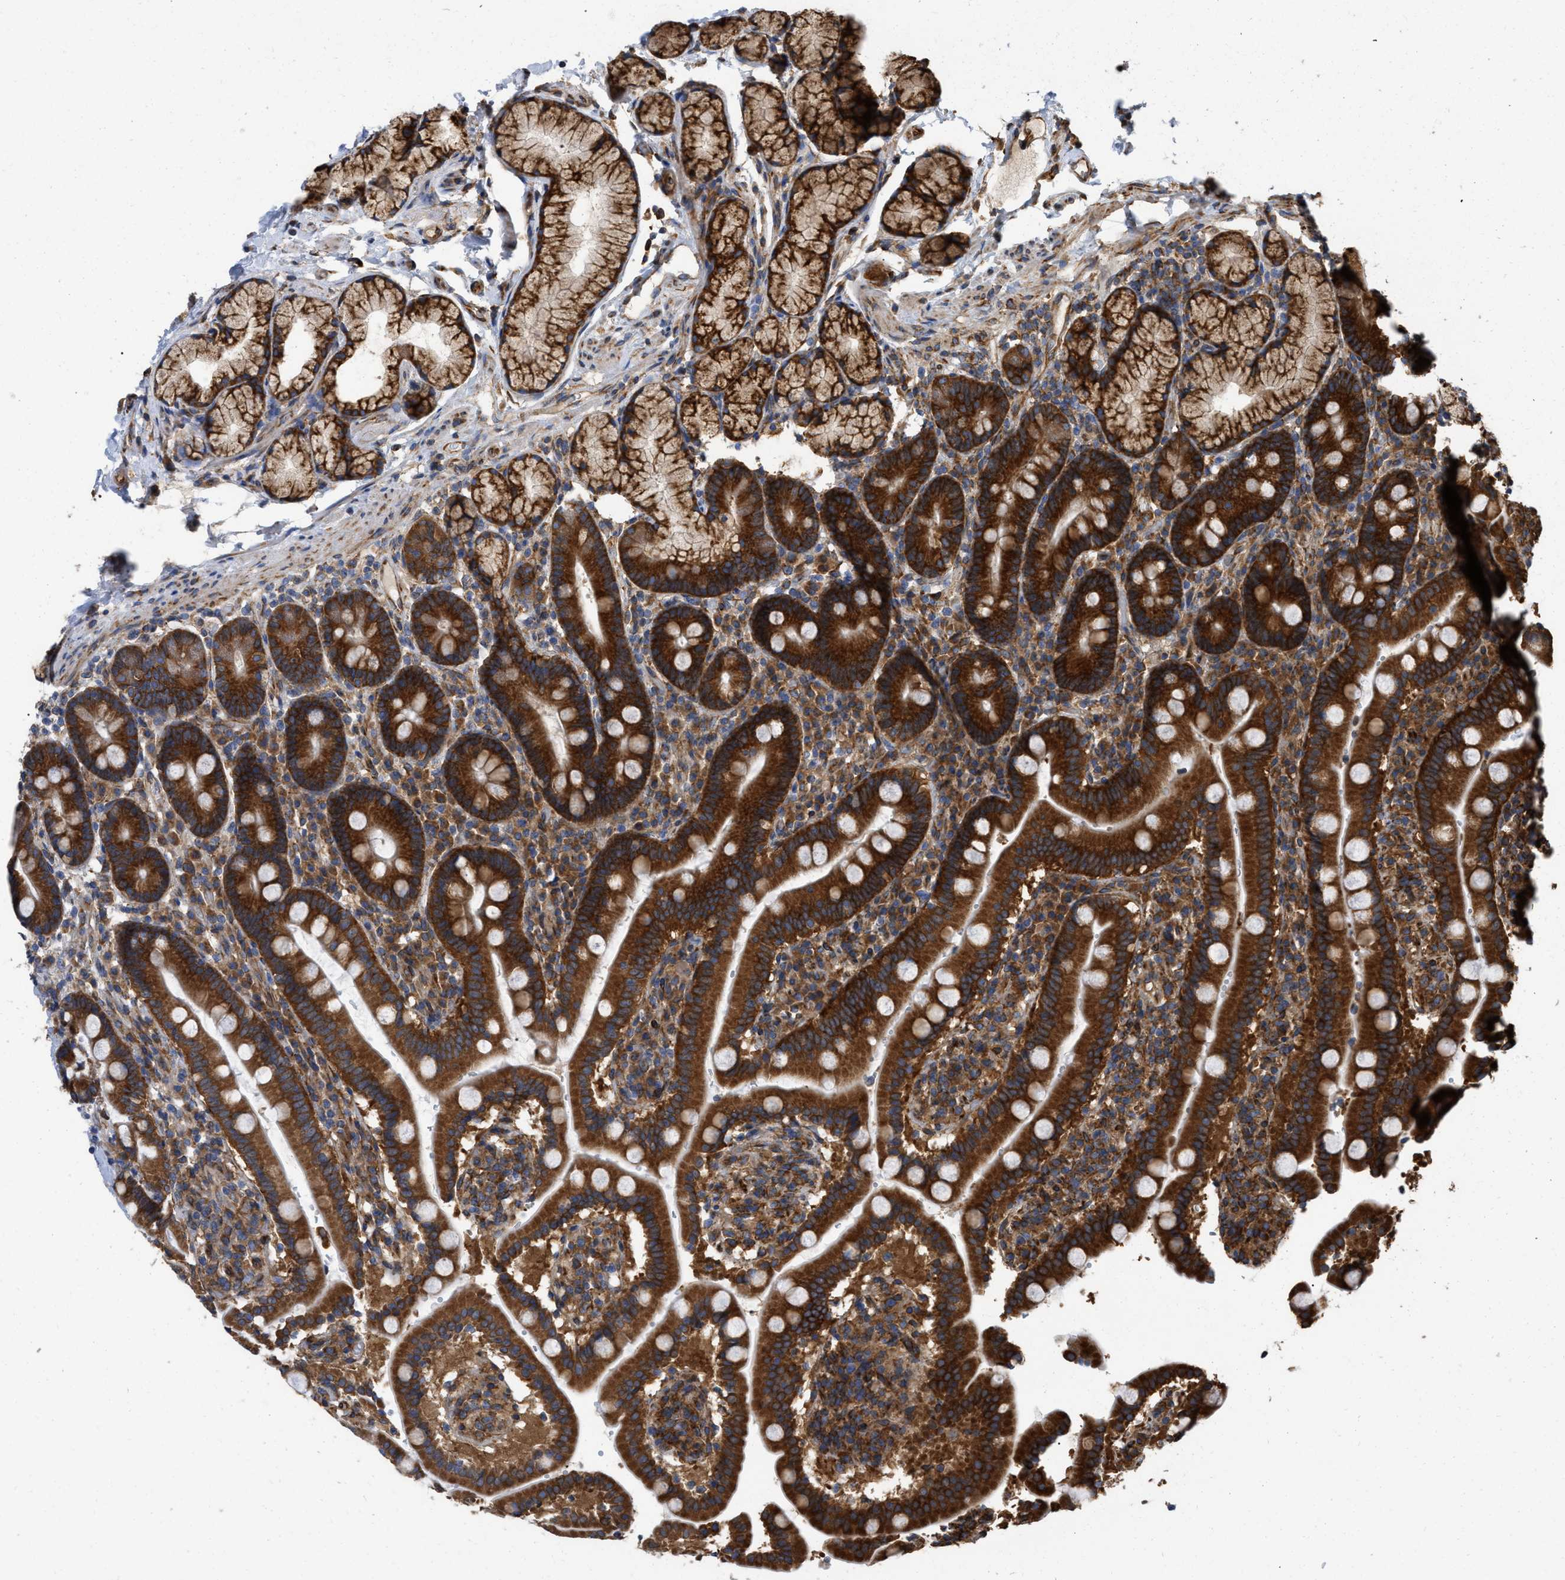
{"staining": {"intensity": "strong", "quantity": ">75%", "location": "cytoplasmic/membranous"}, "tissue": "duodenum", "cell_type": "Glandular cells", "image_type": "normal", "snomed": [{"axis": "morphology", "description": "Normal tissue, NOS"}, {"axis": "topography", "description": "Small intestine, NOS"}], "caption": "IHC (DAB (3,3'-diaminobenzidine)) staining of normal human duodenum shows strong cytoplasmic/membranous protein positivity in about >75% of glandular cells.", "gene": "FAM120A", "patient": {"sex": "female", "age": 71}}